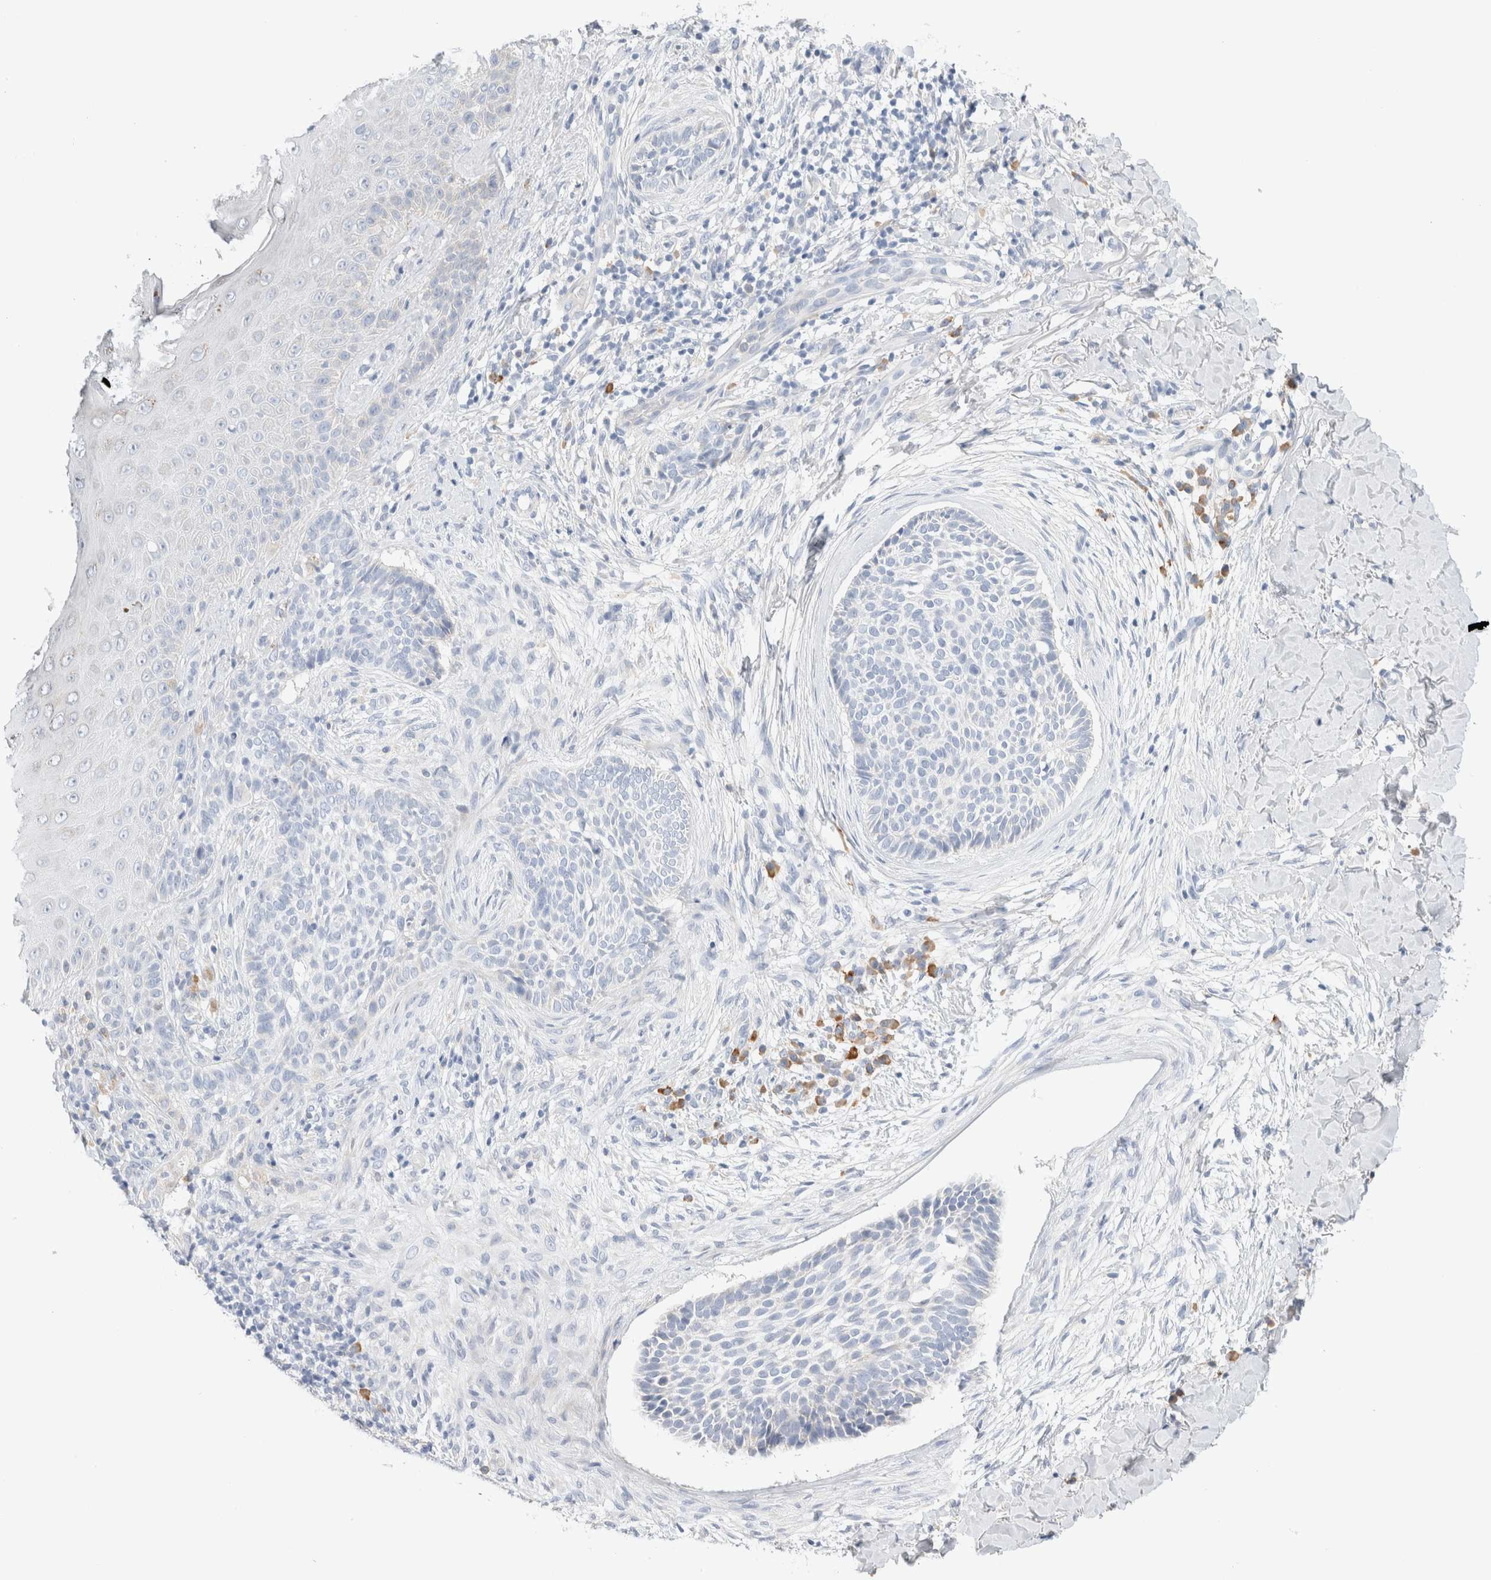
{"staining": {"intensity": "negative", "quantity": "none", "location": "none"}, "tissue": "skin cancer", "cell_type": "Tumor cells", "image_type": "cancer", "snomed": [{"axis": "morphology", "description": "Normal tissue, NOS"}, {"axis": "morphology", "description": "Basal cell carcinoma"}, {"axis": "topography", "description": "Skin"}], "caption": "This is a photomicrograph of immunohistochemistry (IHC) staining of skin basal cell carcinoma, which shows no positivity in tumor cells.", "gene": "GADD45G", "patient": {"sex": "male", "age": 67}}